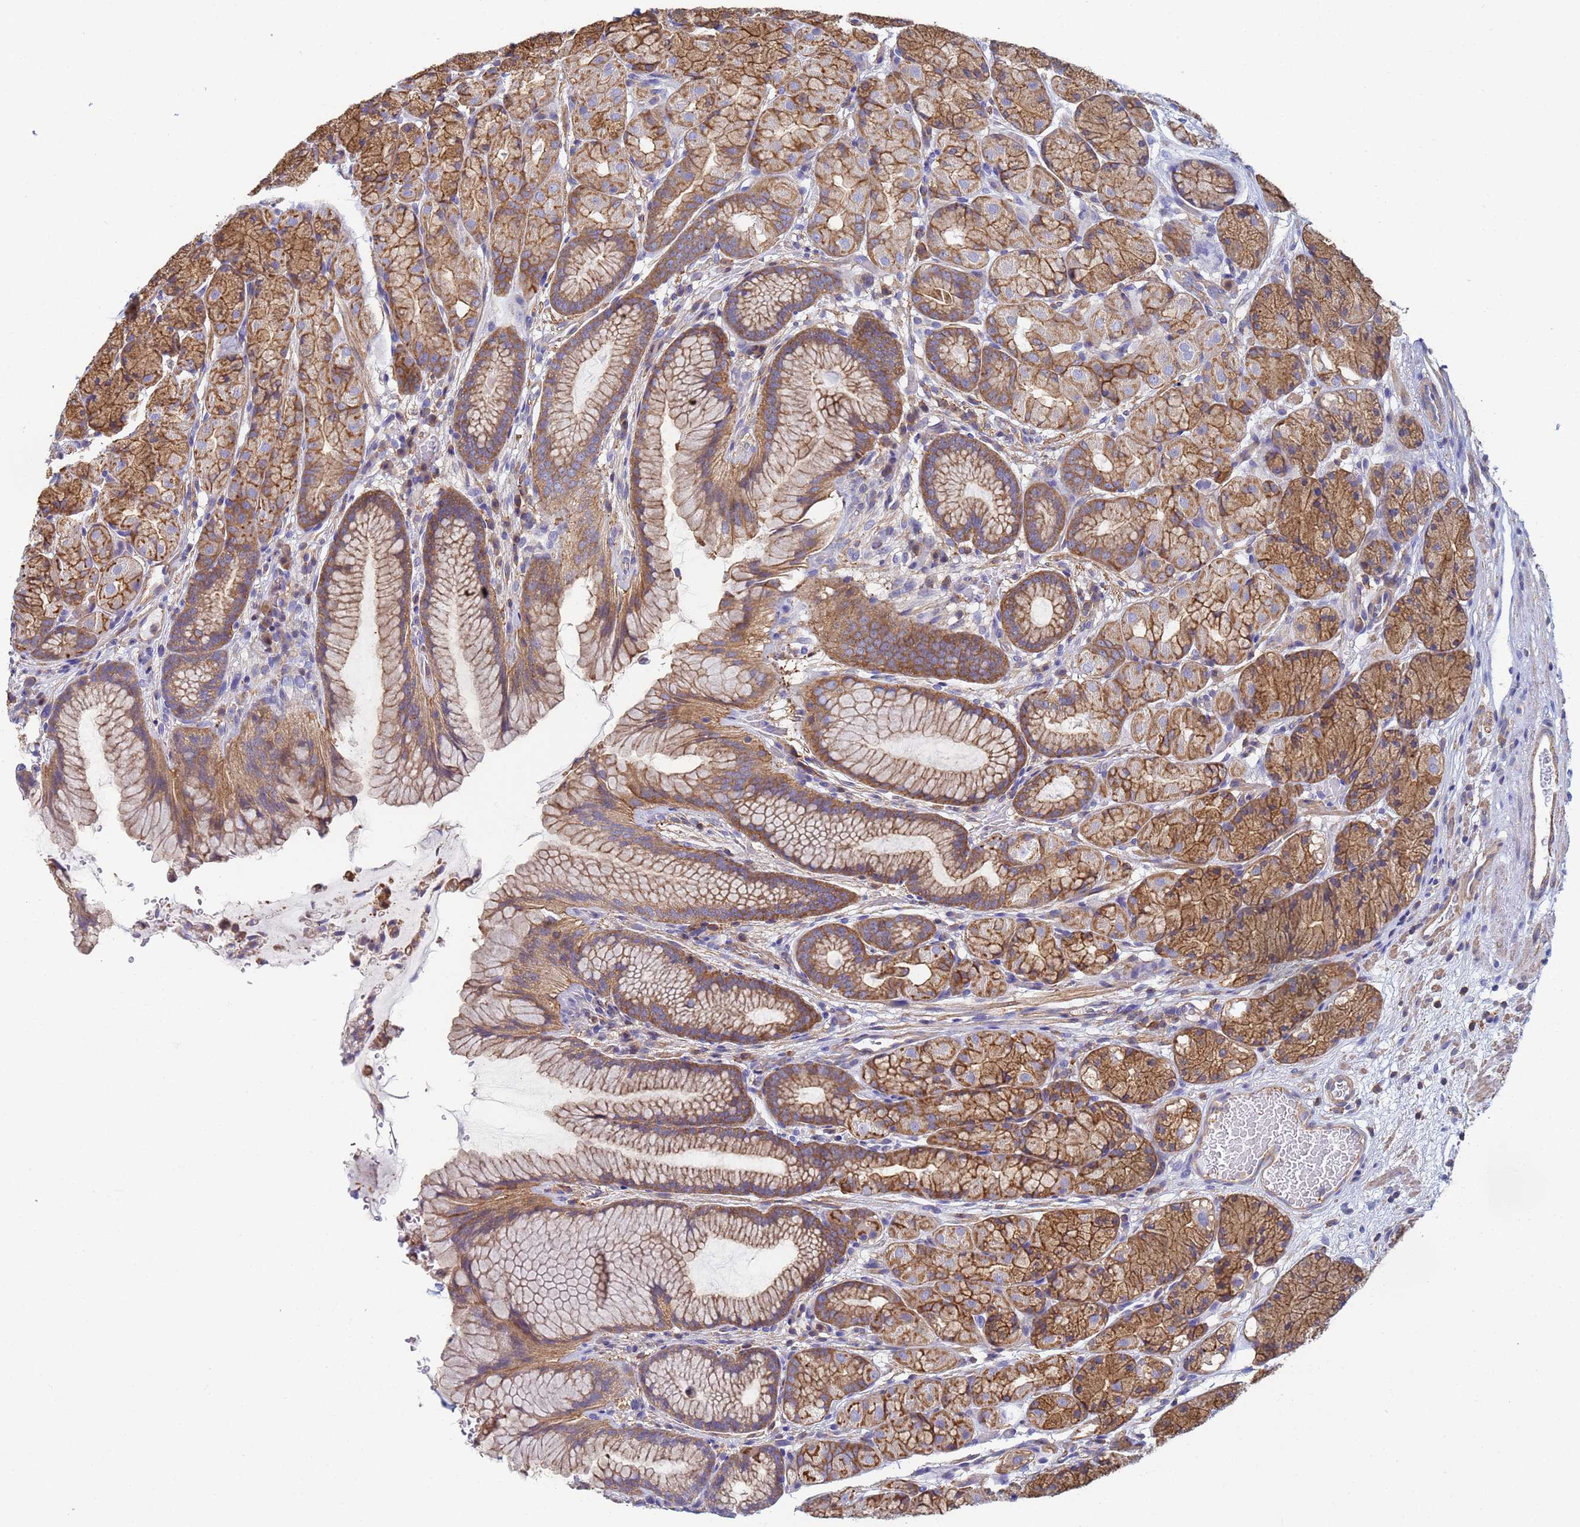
{"staining": {"intensity": "moderate", "quantity": ">75%", "location": "cytoplasmic/membranous"}, "tissue": "stomach", "cell_type": "Glandular cells", "image_type": "normal", "snomed": [{"axis": "morphology", "description": "Normal tissue, NOS"}, {"axis": "topography", "description": "Stomach"}], "caption": "Normal stomach was stained to show a protein in brown. There is medium levels of moderate cytoplasmic/membranous expression in about >75% of glandular cells. Nuclei are stained in blue.", "gene": "ZNG1A", "patient": {"sex": "male", "age": 63}}